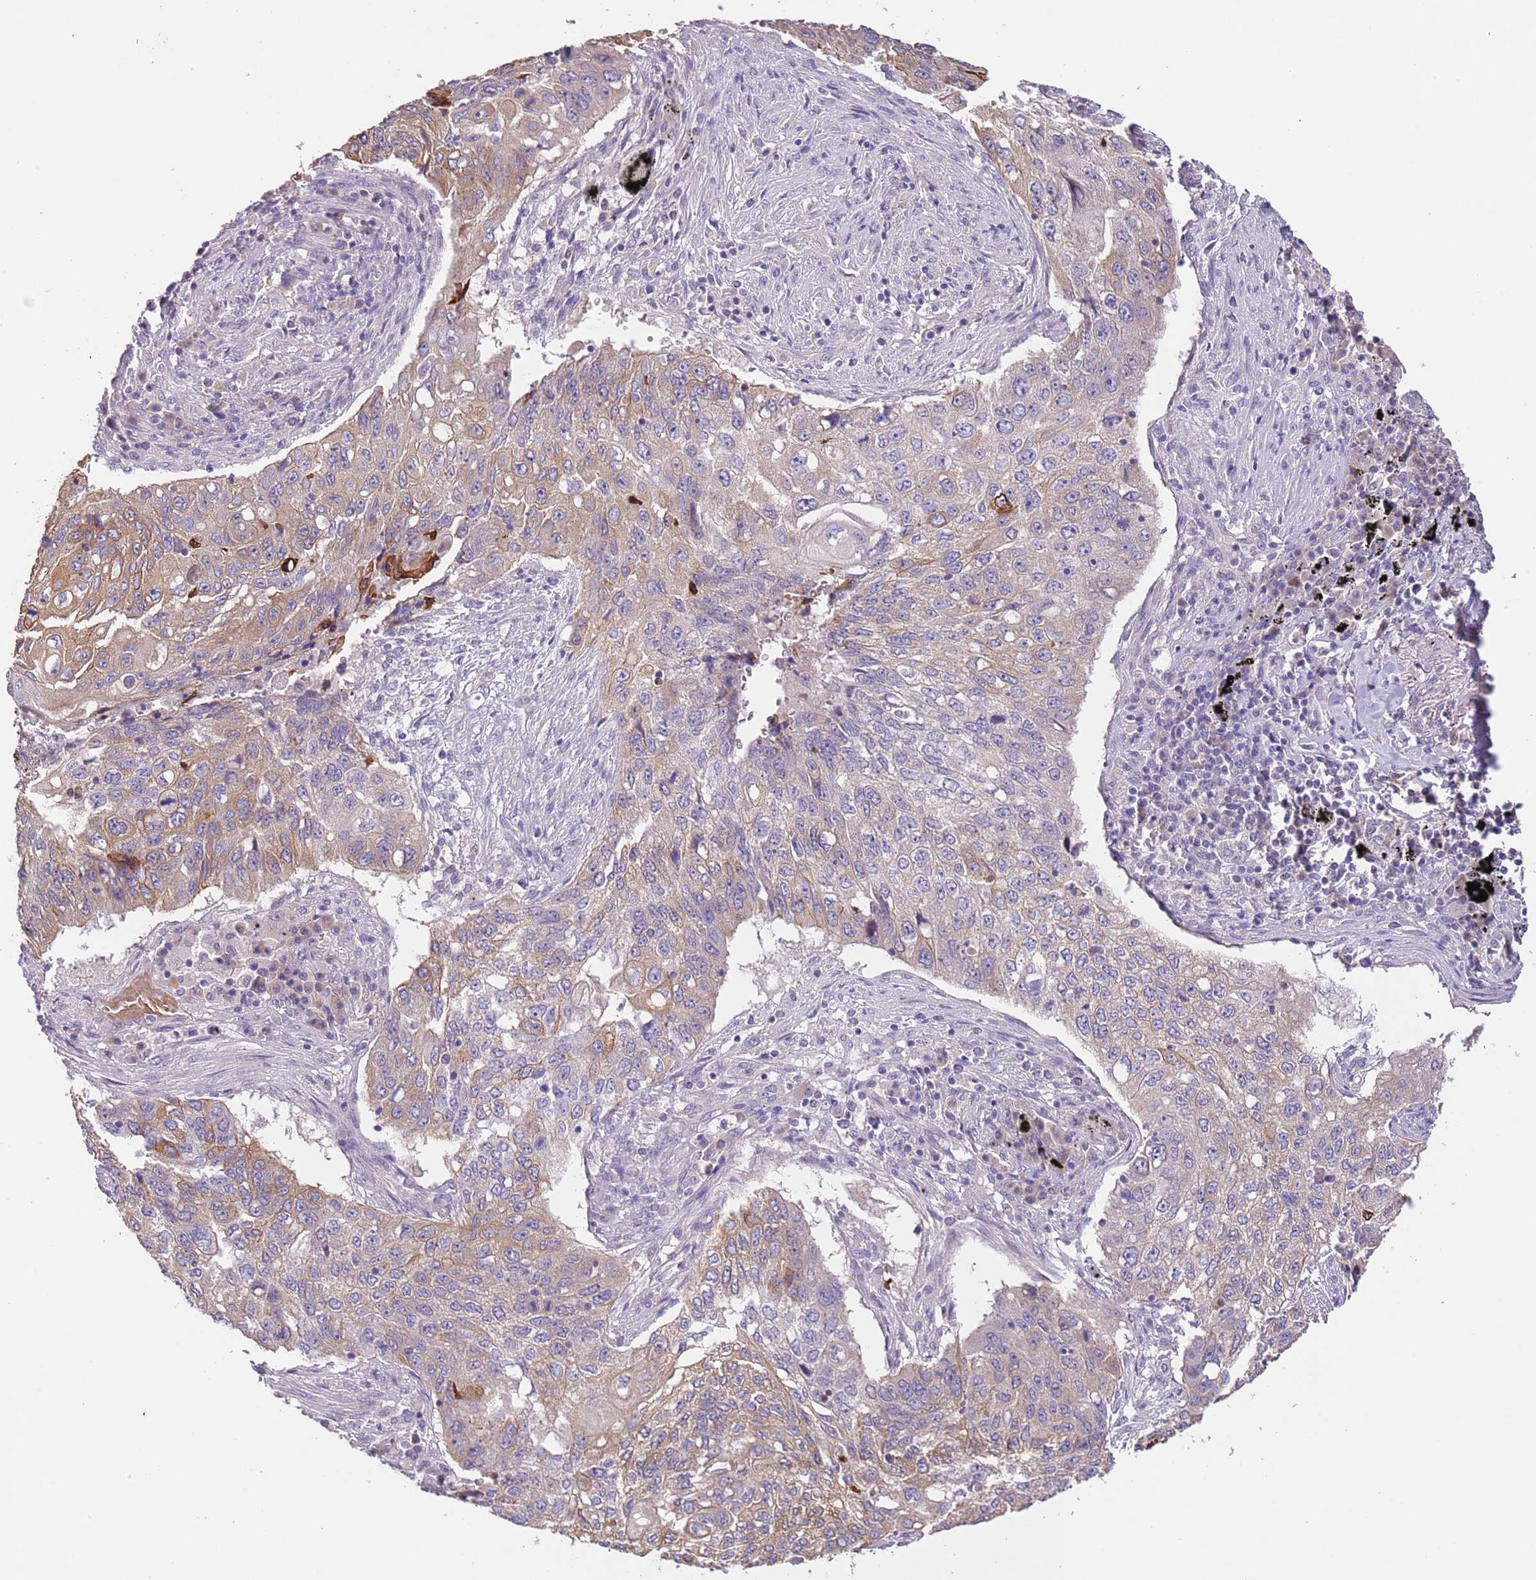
{"staining": {"intensity": "moderate", "quantity": "<25%", "location": "cytoplasmic/membranous"}, "tissue": "lung cancer", "cell_type": "Tumor cells", "image_type": "cancer", "snomed": [{"axis": "morphology", "description": "Squamous cell carcinoma, NOS"}, {"axis": "topography", "description": "Lung"}], "caption": "Immunohistochemistry (IHC) image of lung cancer stained for a protein (brown), which reveals low levels of moderate cytoplasmic/membranous staining in about <25% of tumor cells.", "gene": "ZNF658", "patient": {"sex": "female", "age": 63}}